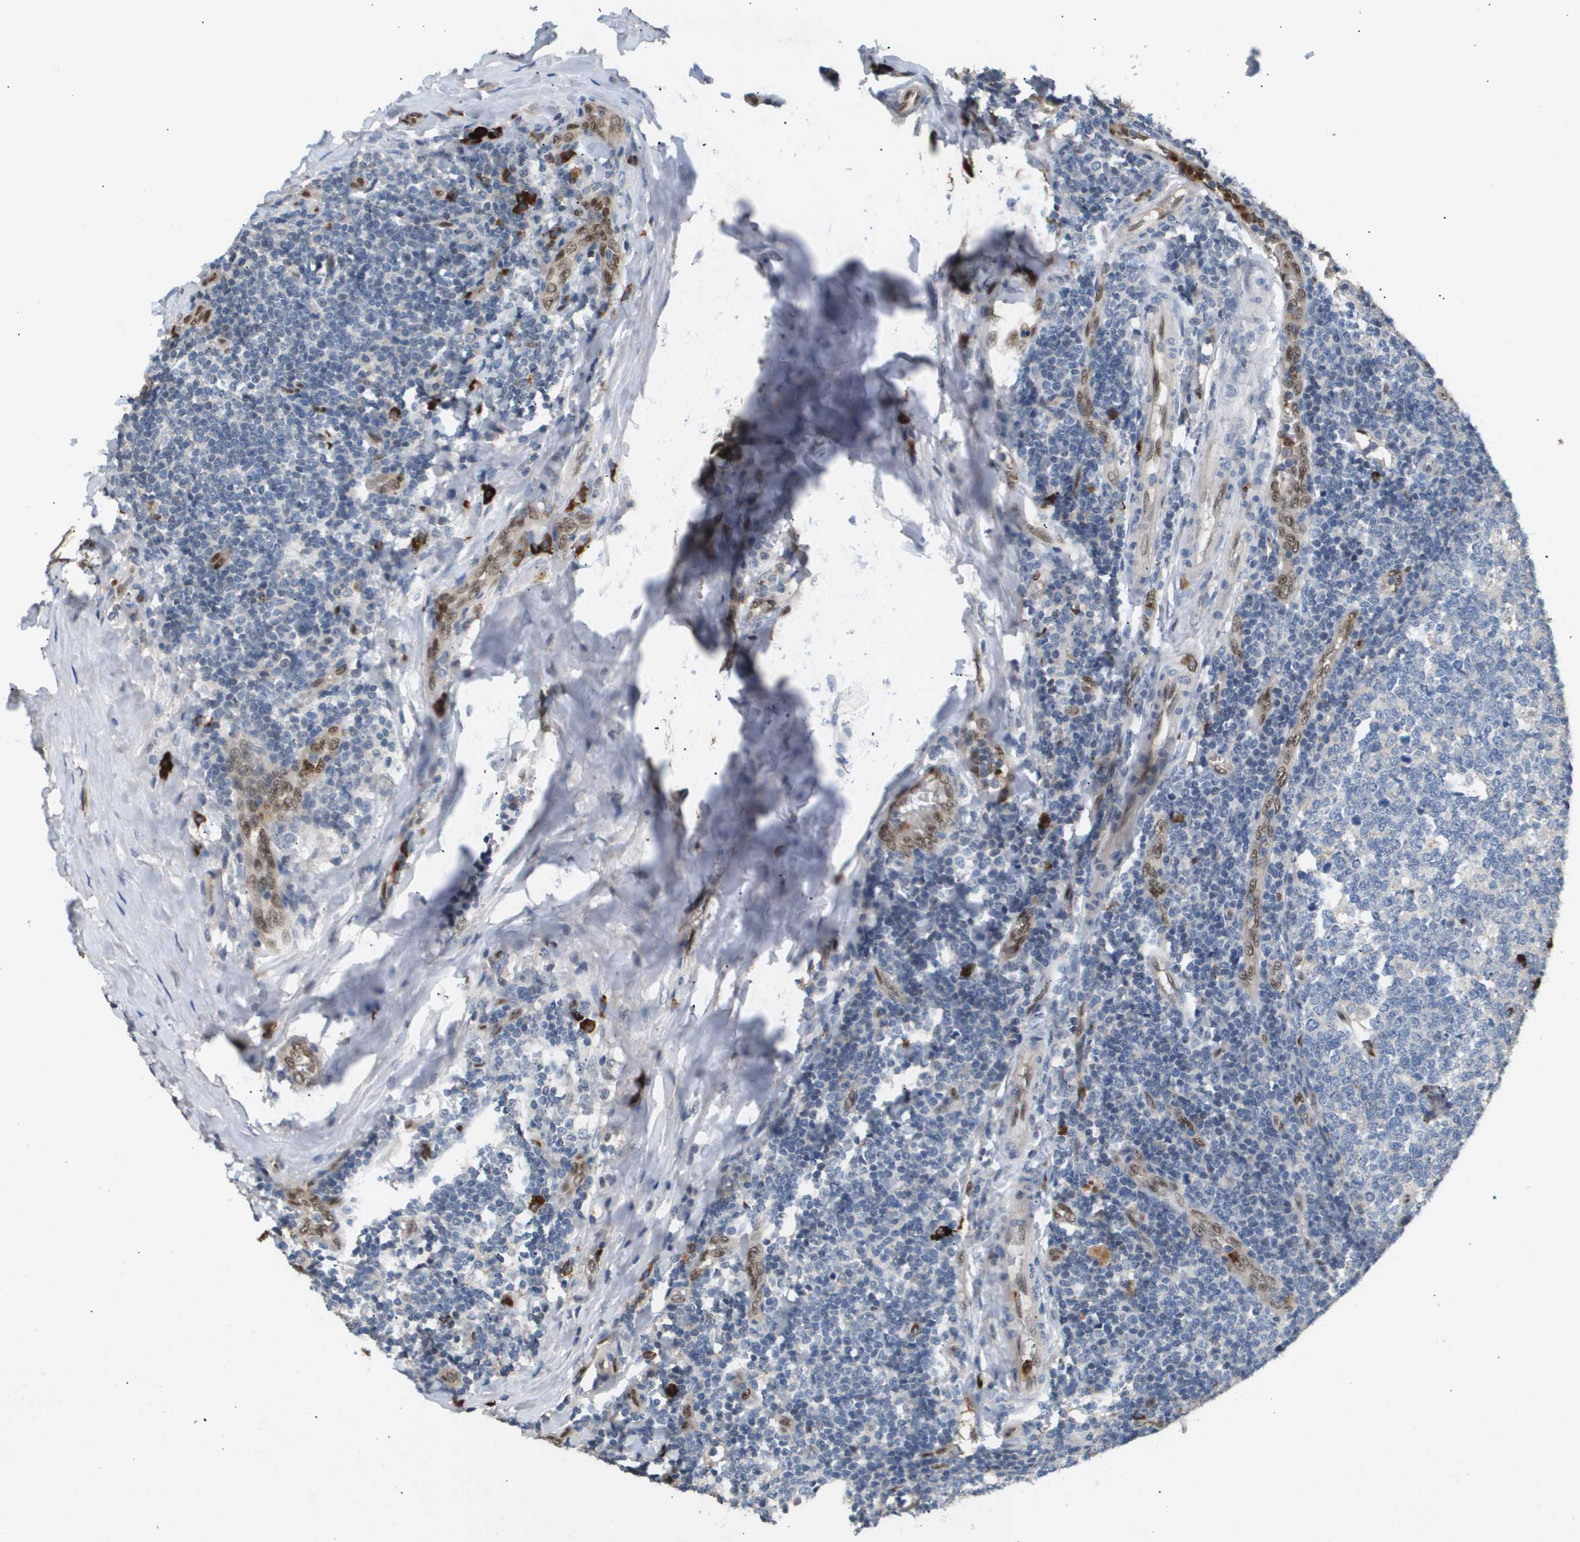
{"staining": {"intensity": "weak", "quantity": "<25%", "location": "cytoplasmic/membranous"}, "tissue": "tonsil", "cell_type": "Germinal center cells", "image_type": "normal", "snomed": [{"axis": "morphology", "description": "Normal tissue, NOS"}, {"axis": "topography", "description": "Tonsil"}], "caption": "High magnification brightfield microscopy of normal tonsil stained with DAB (3,3'-diaminobenzidine) (brown) and counterstained with hematoxylin (blue): germinal center cells show no significant positivity. (DAB immunohistochemistry (IHC), high magnification).", "gene": "ERG", "patient": {"sex": "female", "age": 19}}